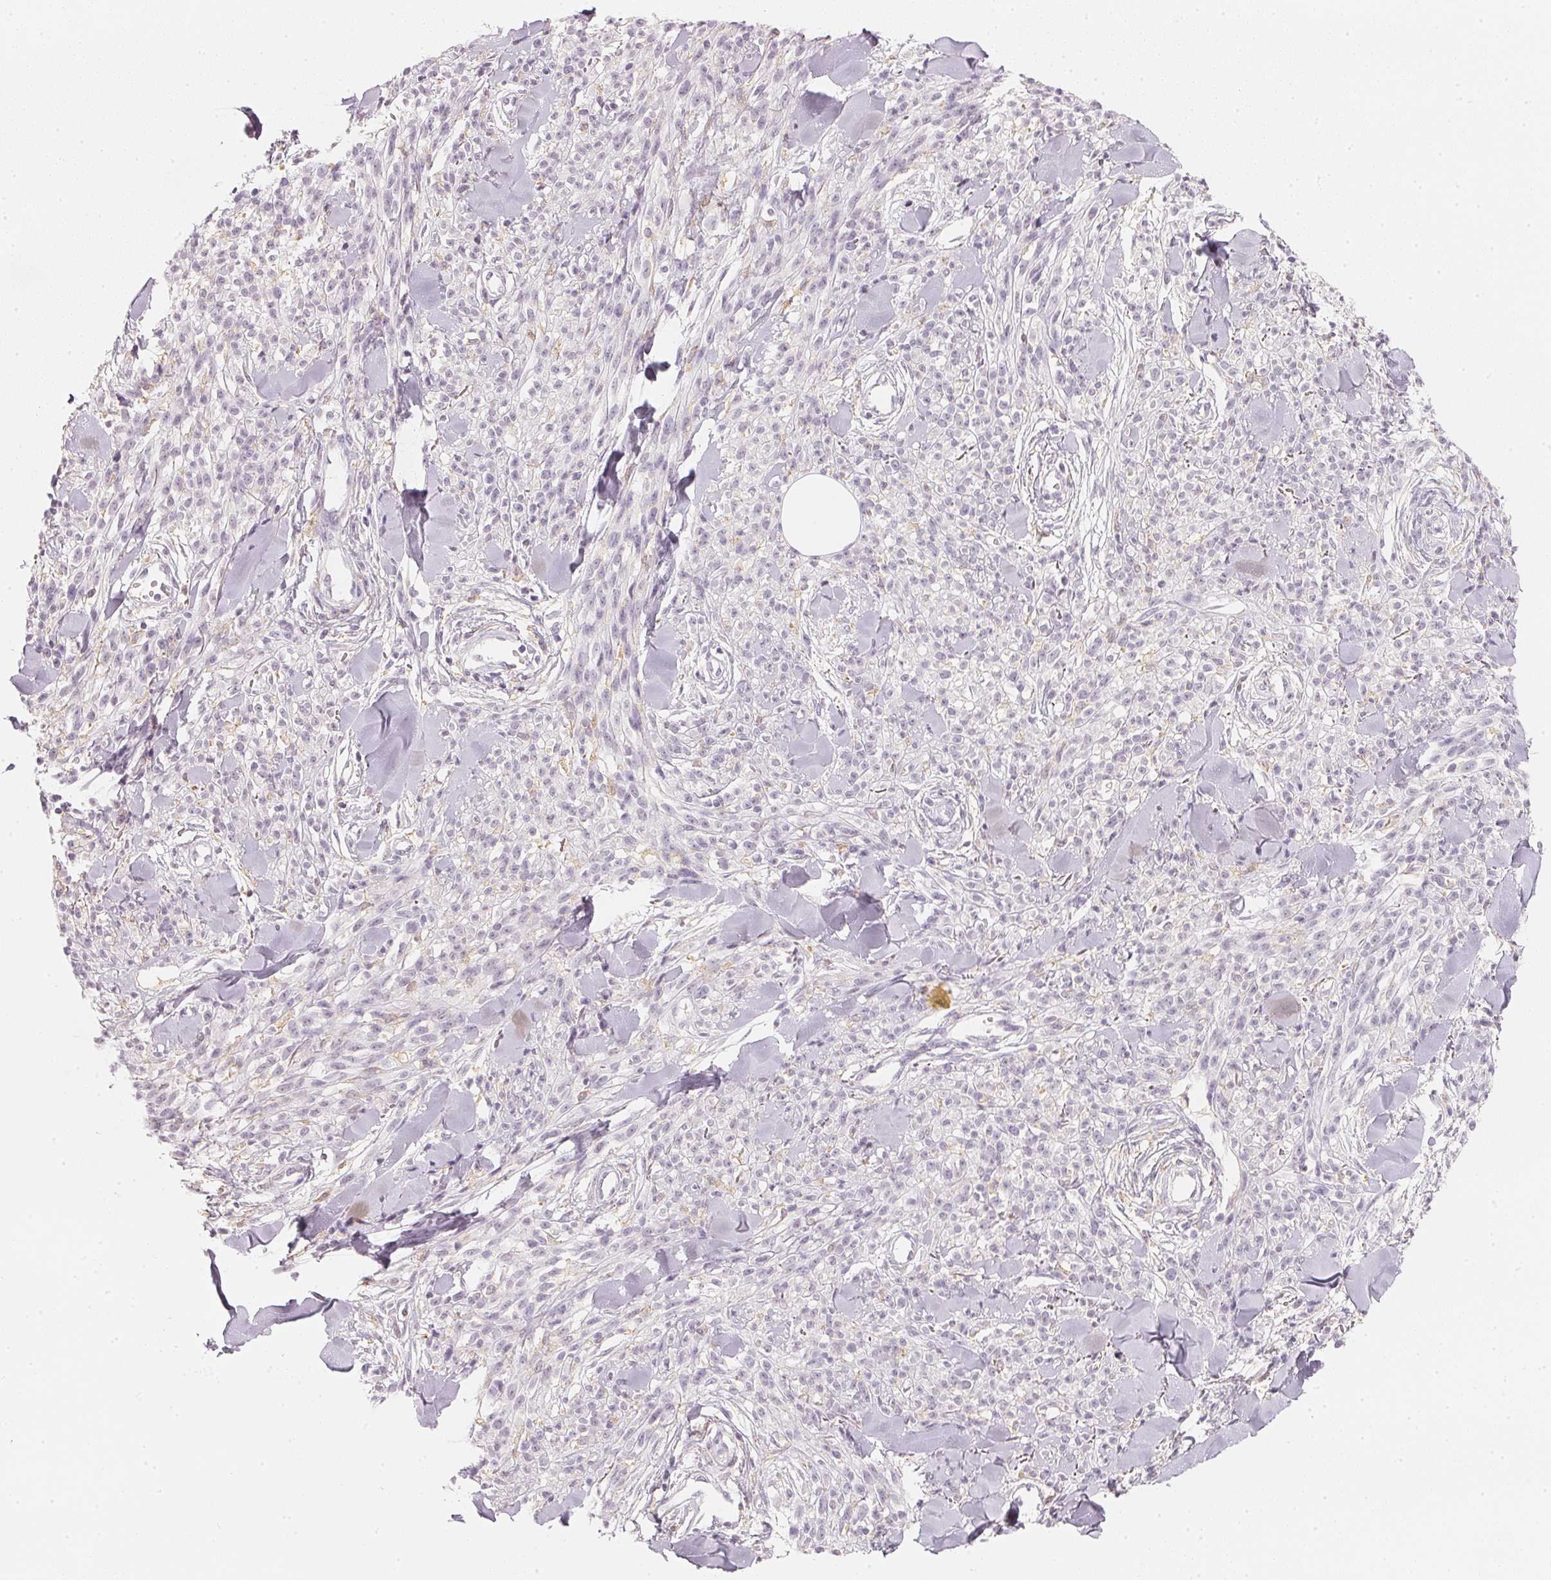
{"staining": {"intensity": "negative", "quantity": "none", "location": "none"}, "tissue": "melanoma", "cell_type": "Tumor cells", "image_type": "cancer", "snomed": [{"axis": "morphology", "description": "Malignant melanoma, NOS"}, {"axis": "topography", "description": "Skin"}, {"axis": "topography", "description": "Skin of trunk"}], "caption": "Tumor cells show no significant protein expression in malignant melanoma. Nuclei are stained in blue.", "gene": "CFAP276", "patient": {"sex": "male", "age": 74}}